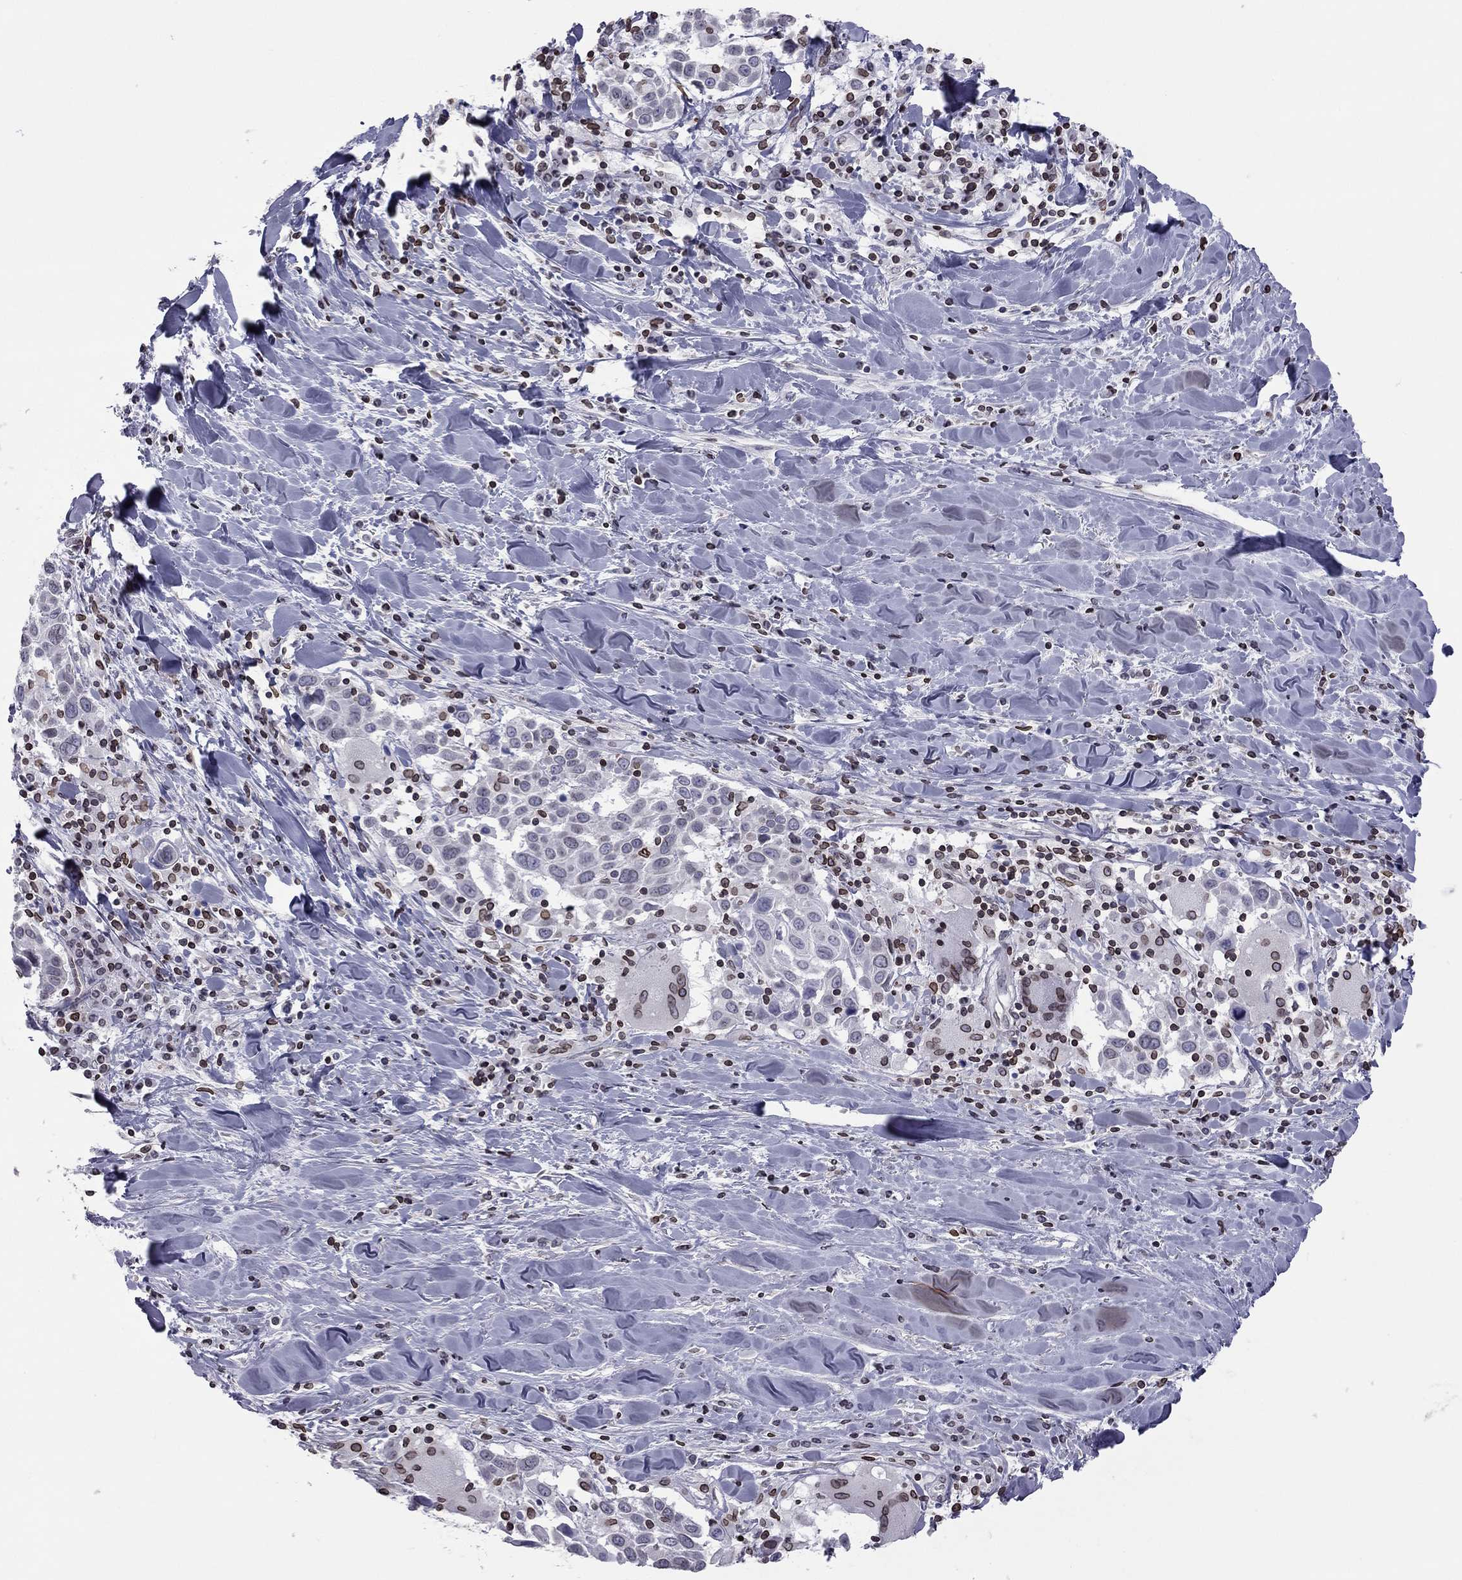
{"staining": {"intensity": "negative", "quantity": "none", "location": "none"}, "tissue": "lung cancer", "cell_type": "Tumor cells", "image_type": "cancer", "snomed": [{"axis": "morphology", "description": "Squamous cell carcinoma, NOS"}, {"axis": "topography", "description": "Lung"}], "caption": "Immunohistochemistry (IHC) of lung squamous cell carcinoma exhibits no positivity in tumor cells.", "gene": "ESPL1", "patient": {"sex": "male", "age": 57}}